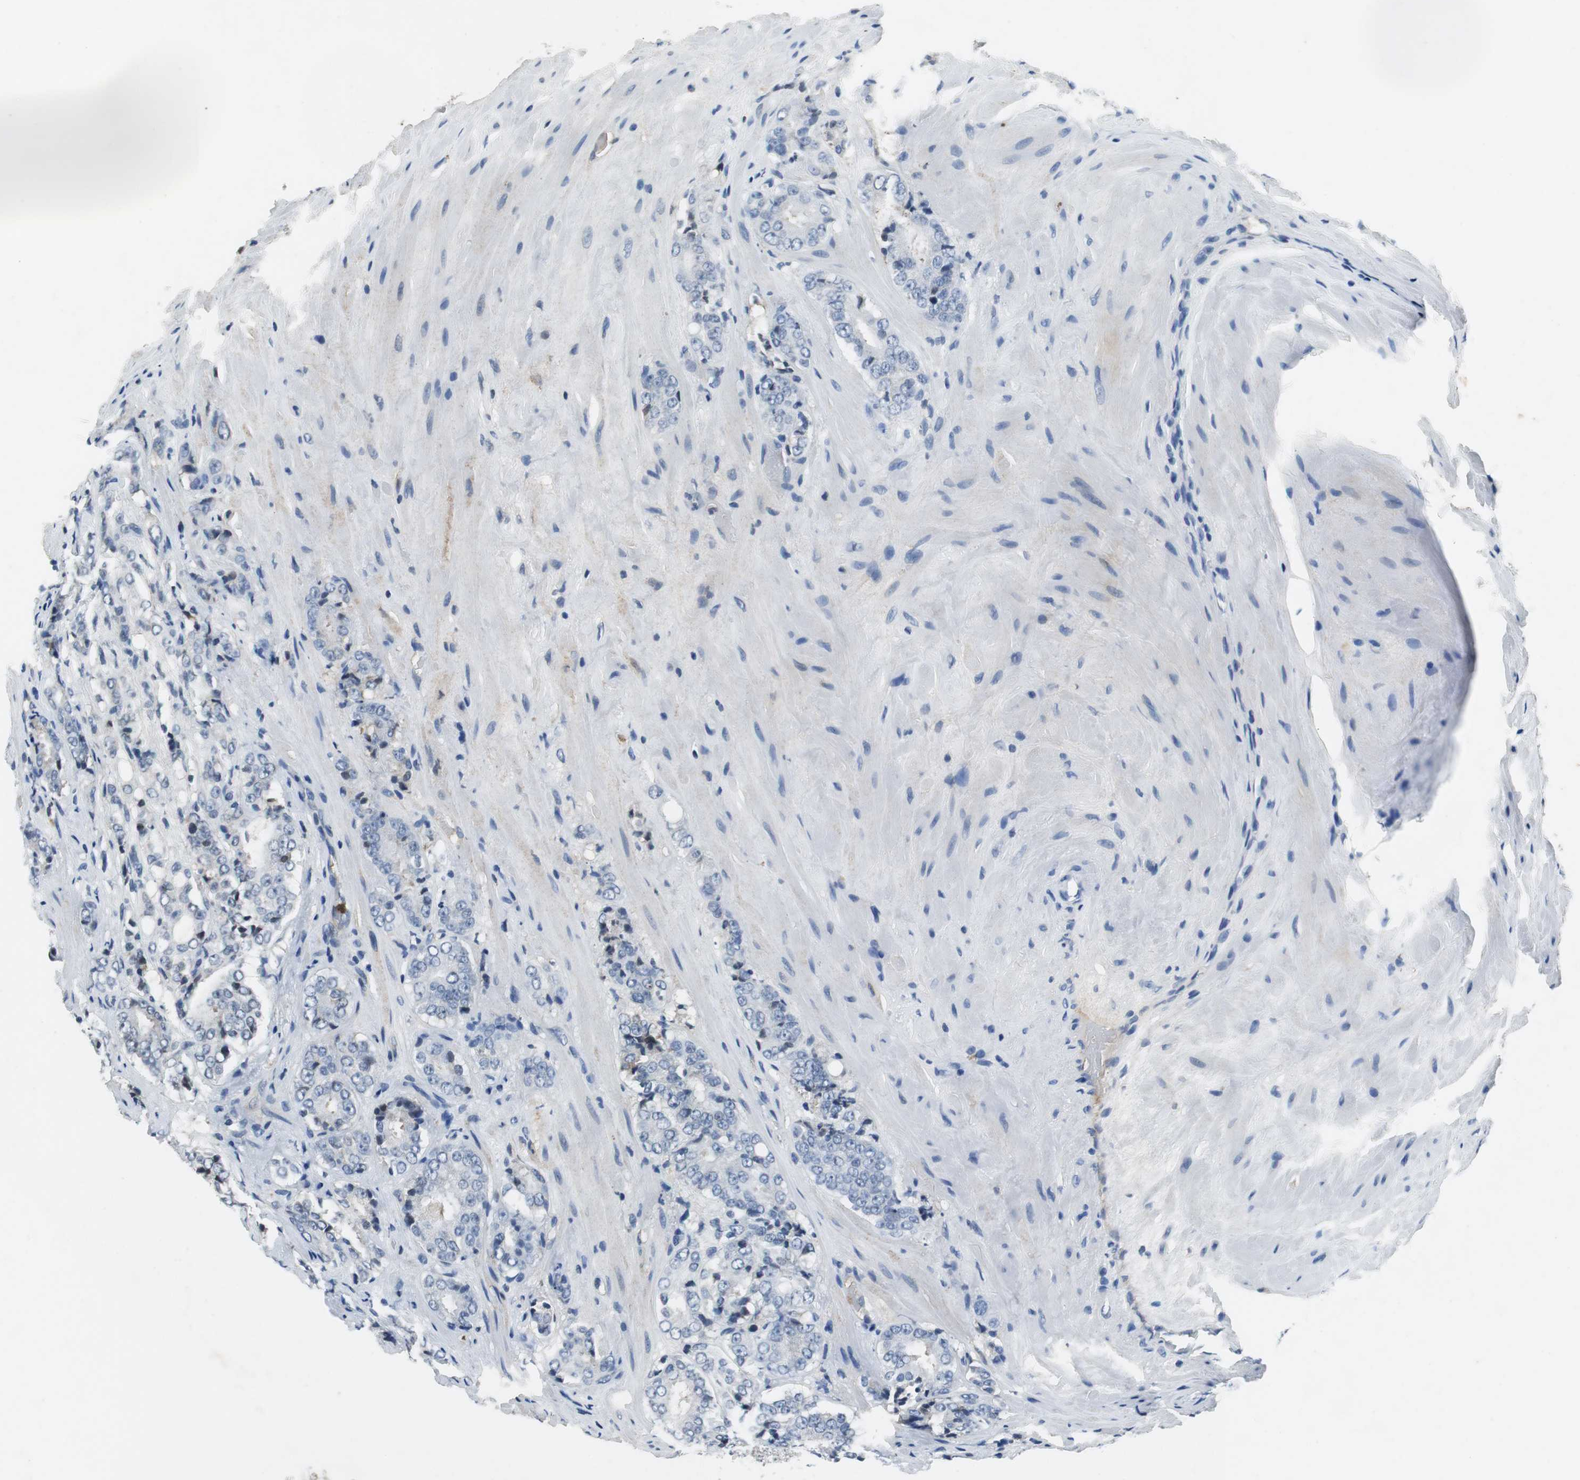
{"staining": {"intensity": "negative", "quantity": "none", "location": "none"}, "tissue": "prostate cancer", "cell_type": "Tumor cells", "image_type": "cancer", "snomed": [{"axis": "morphology", "description": "Adenocarcinoma, High grade"}, {"axis": "topography", "description": "Prostate"}], "caption": "Prostate cancer (adenocarcinoma (high-grade)) stained for a protein using IHC displays no expression tumor cells.", "gene": "ORM1", "patient": {"sex": "male", "age": 70}}